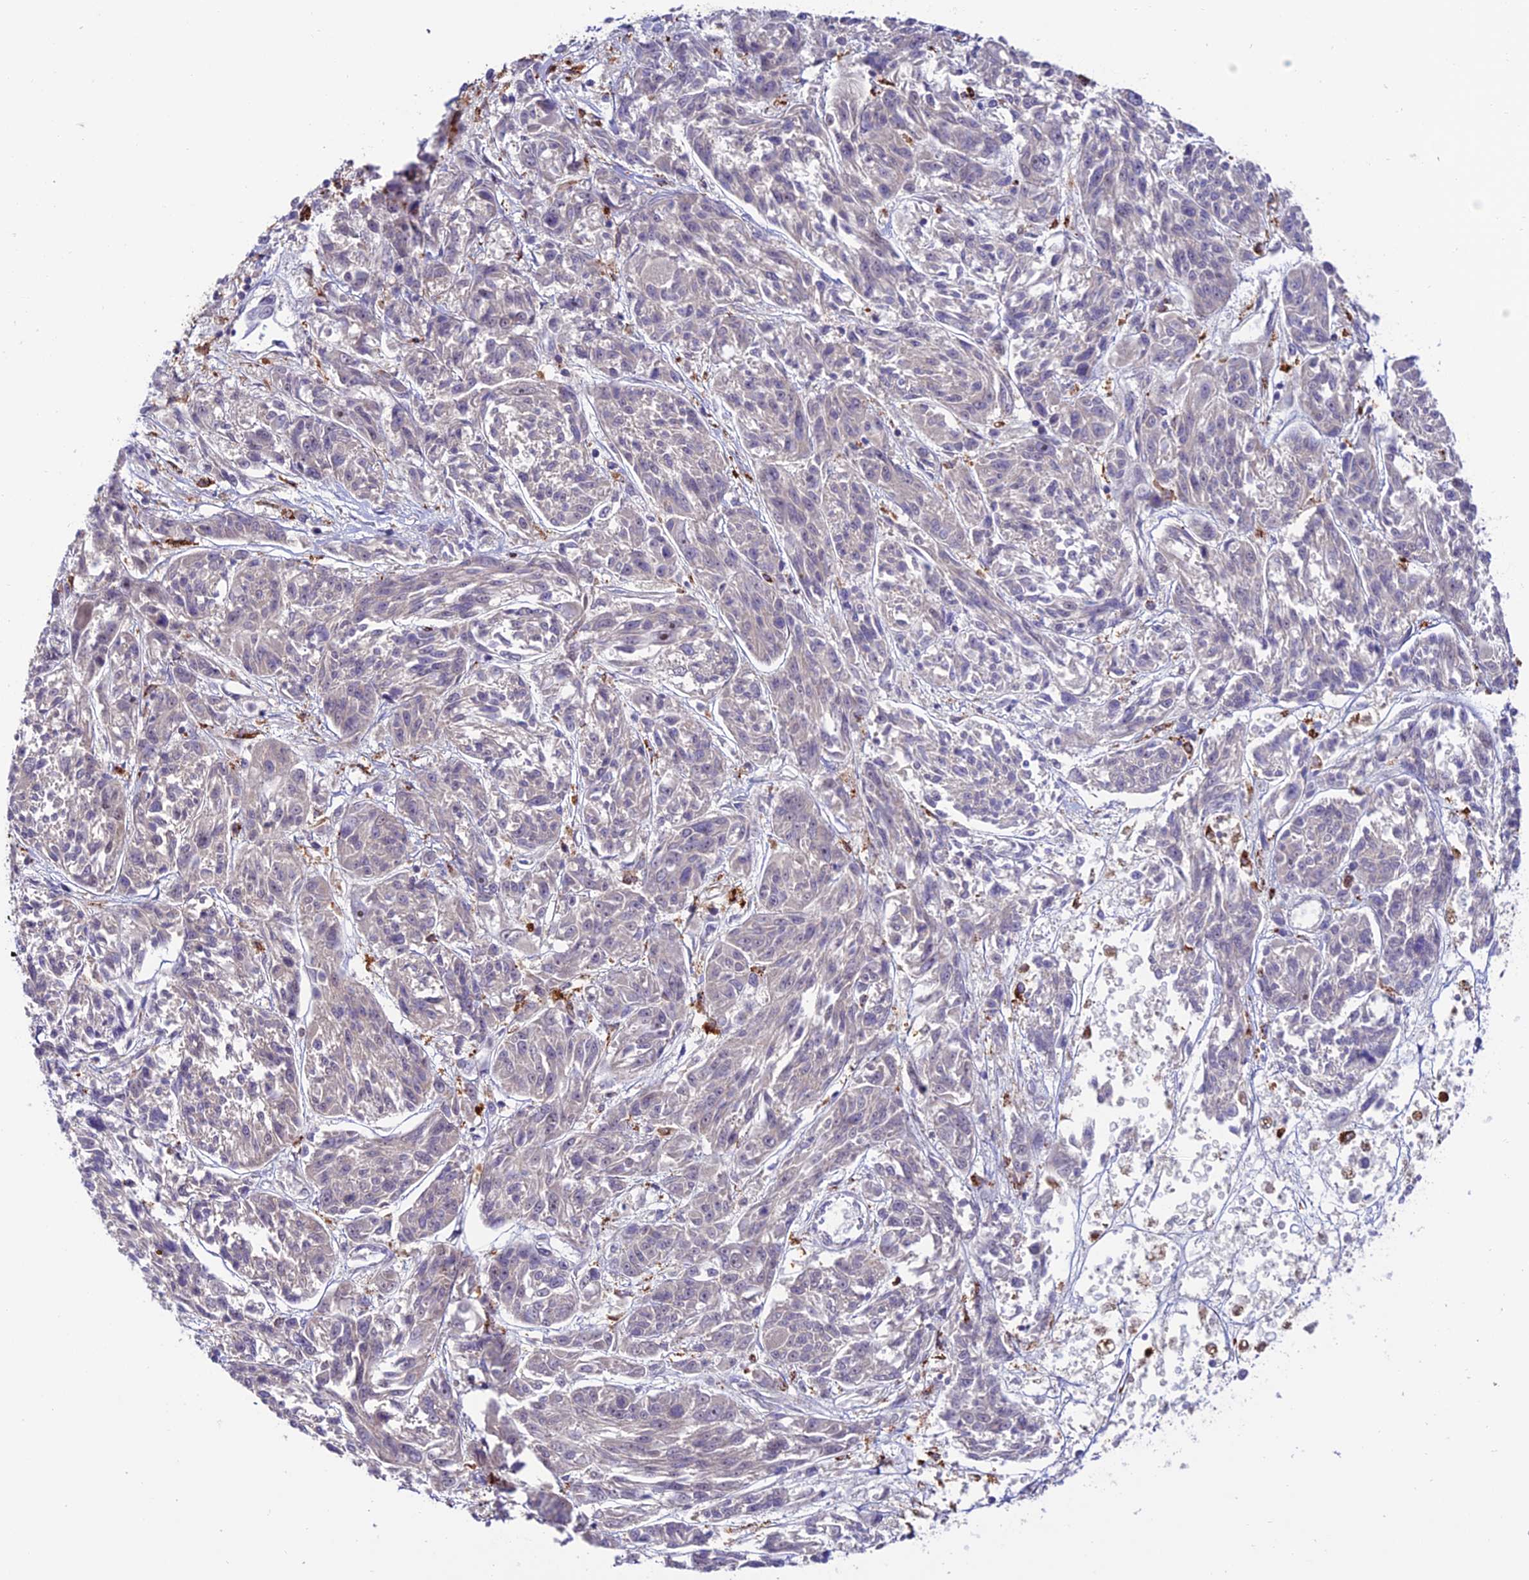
{"staining": {"intensity": "negative", "quantity": "none", "location": "none"}, "tissue": "melanoma", "cell_type": "Tumor cells", "image_type": "cancer", "snomed": [{"axis": "morphology", "description": "Malignant melanoma, NOS"}, {"axis": "topography", "description": "Skin"}], "caption": "Tumor cells are negative for protein expression in human melanoma.", "gene": "ARHGEF18", "patient": {"sex": "male", "age": 53}}